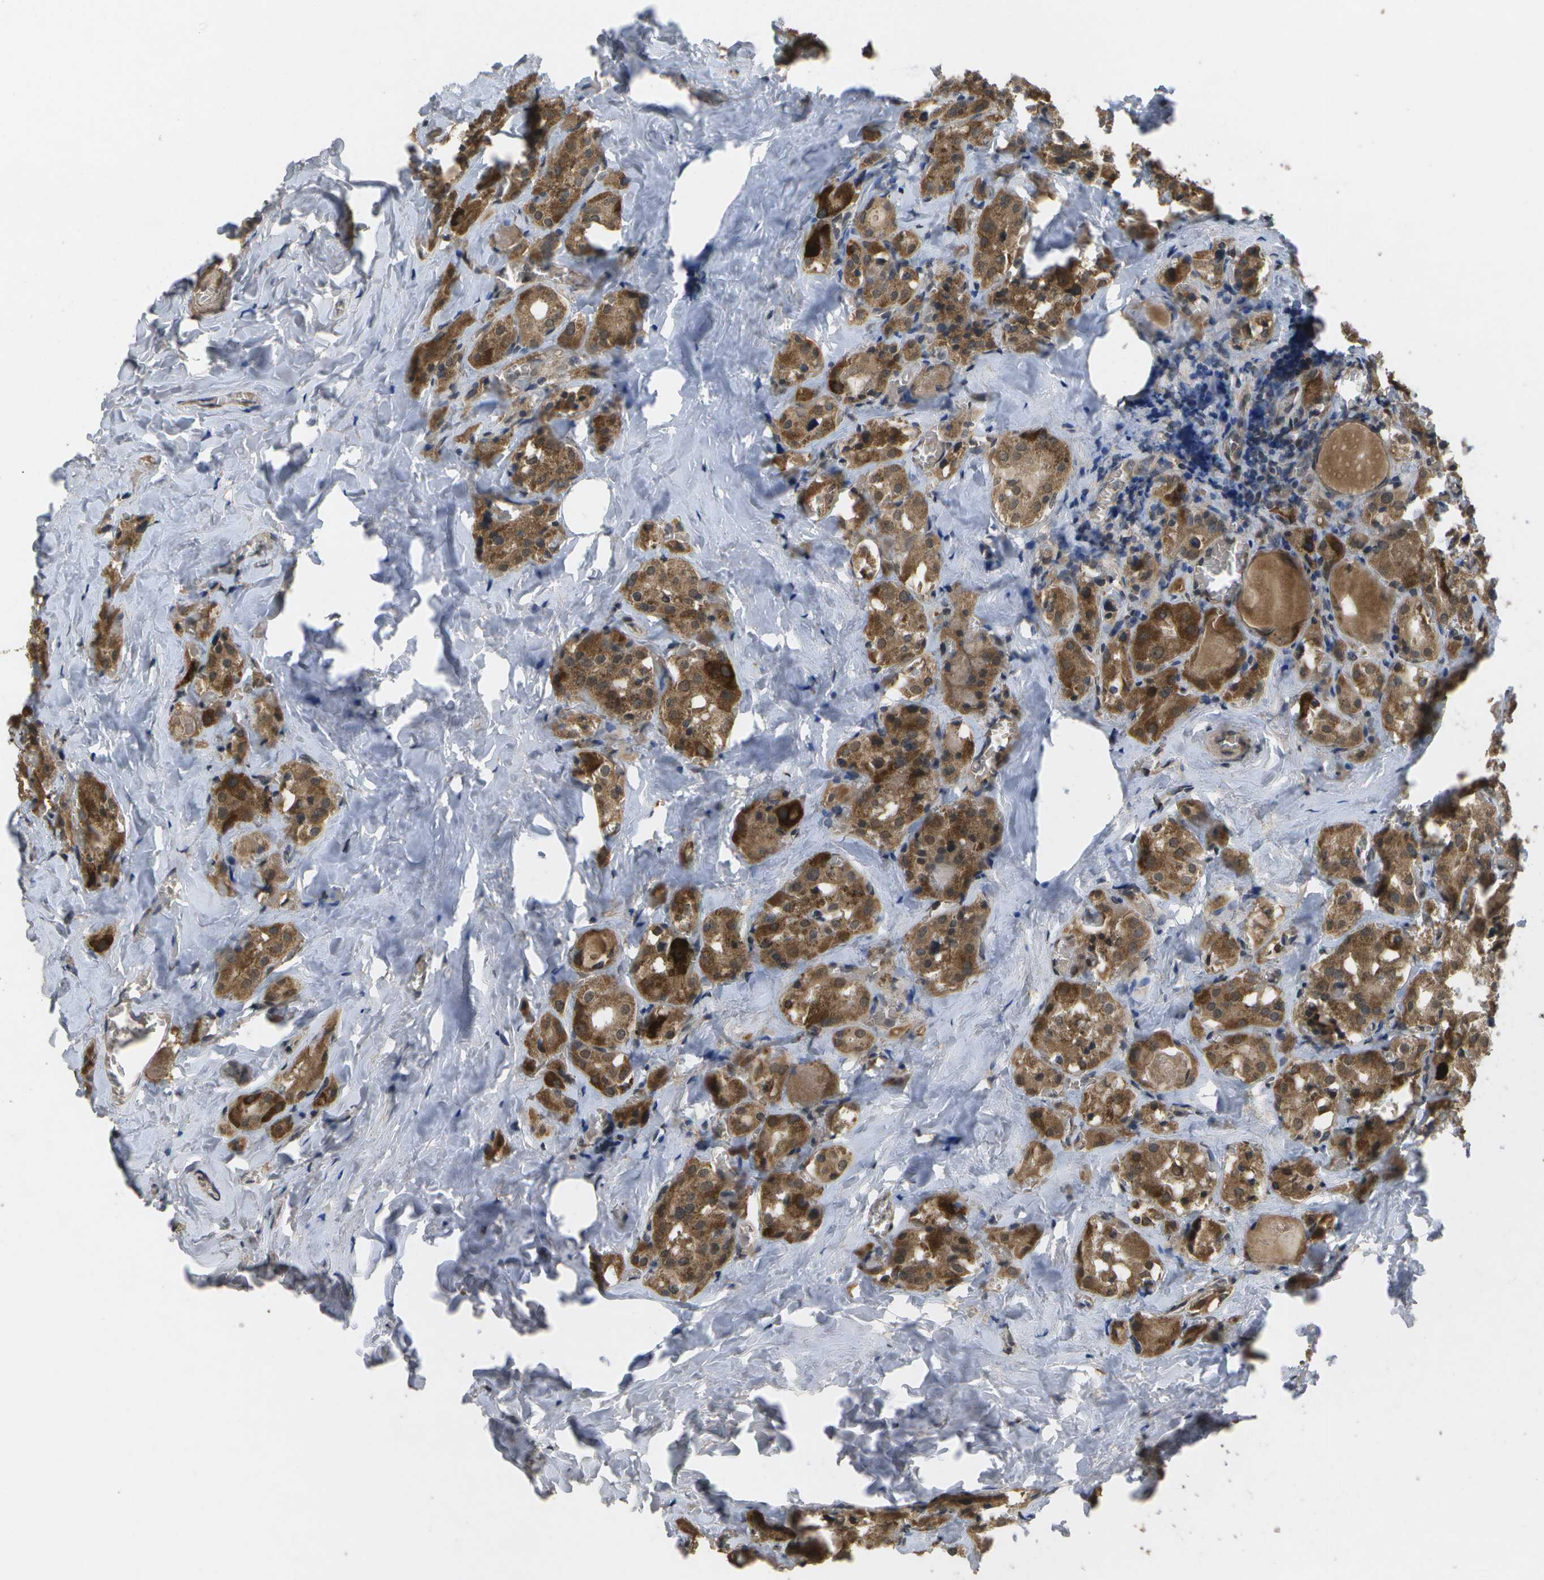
{"staining": {"intensity": "strong", "quantity": ">75%", "location": "cytoplasmic/membranous"}, "tissue": "parathyroid gland", "cell_type": "Glandular cells", "image_type": "normal", "snomed": [{"axis": "morphology", "description": "Normal tissue, NOS"}, {"axis": "morphology", "description": "Adenoma, NOS"}, {"axis": "topography", "description": "Parathyroid gland"}], "caption": "The micrograph displays staining of unremarkable parathyroid gland, revealing strong cytoplasmic/membranous protein expression (brown color) within glandular cells.", "gene": "ALAS1", "patient": {"sex": "female", "age": 81}}